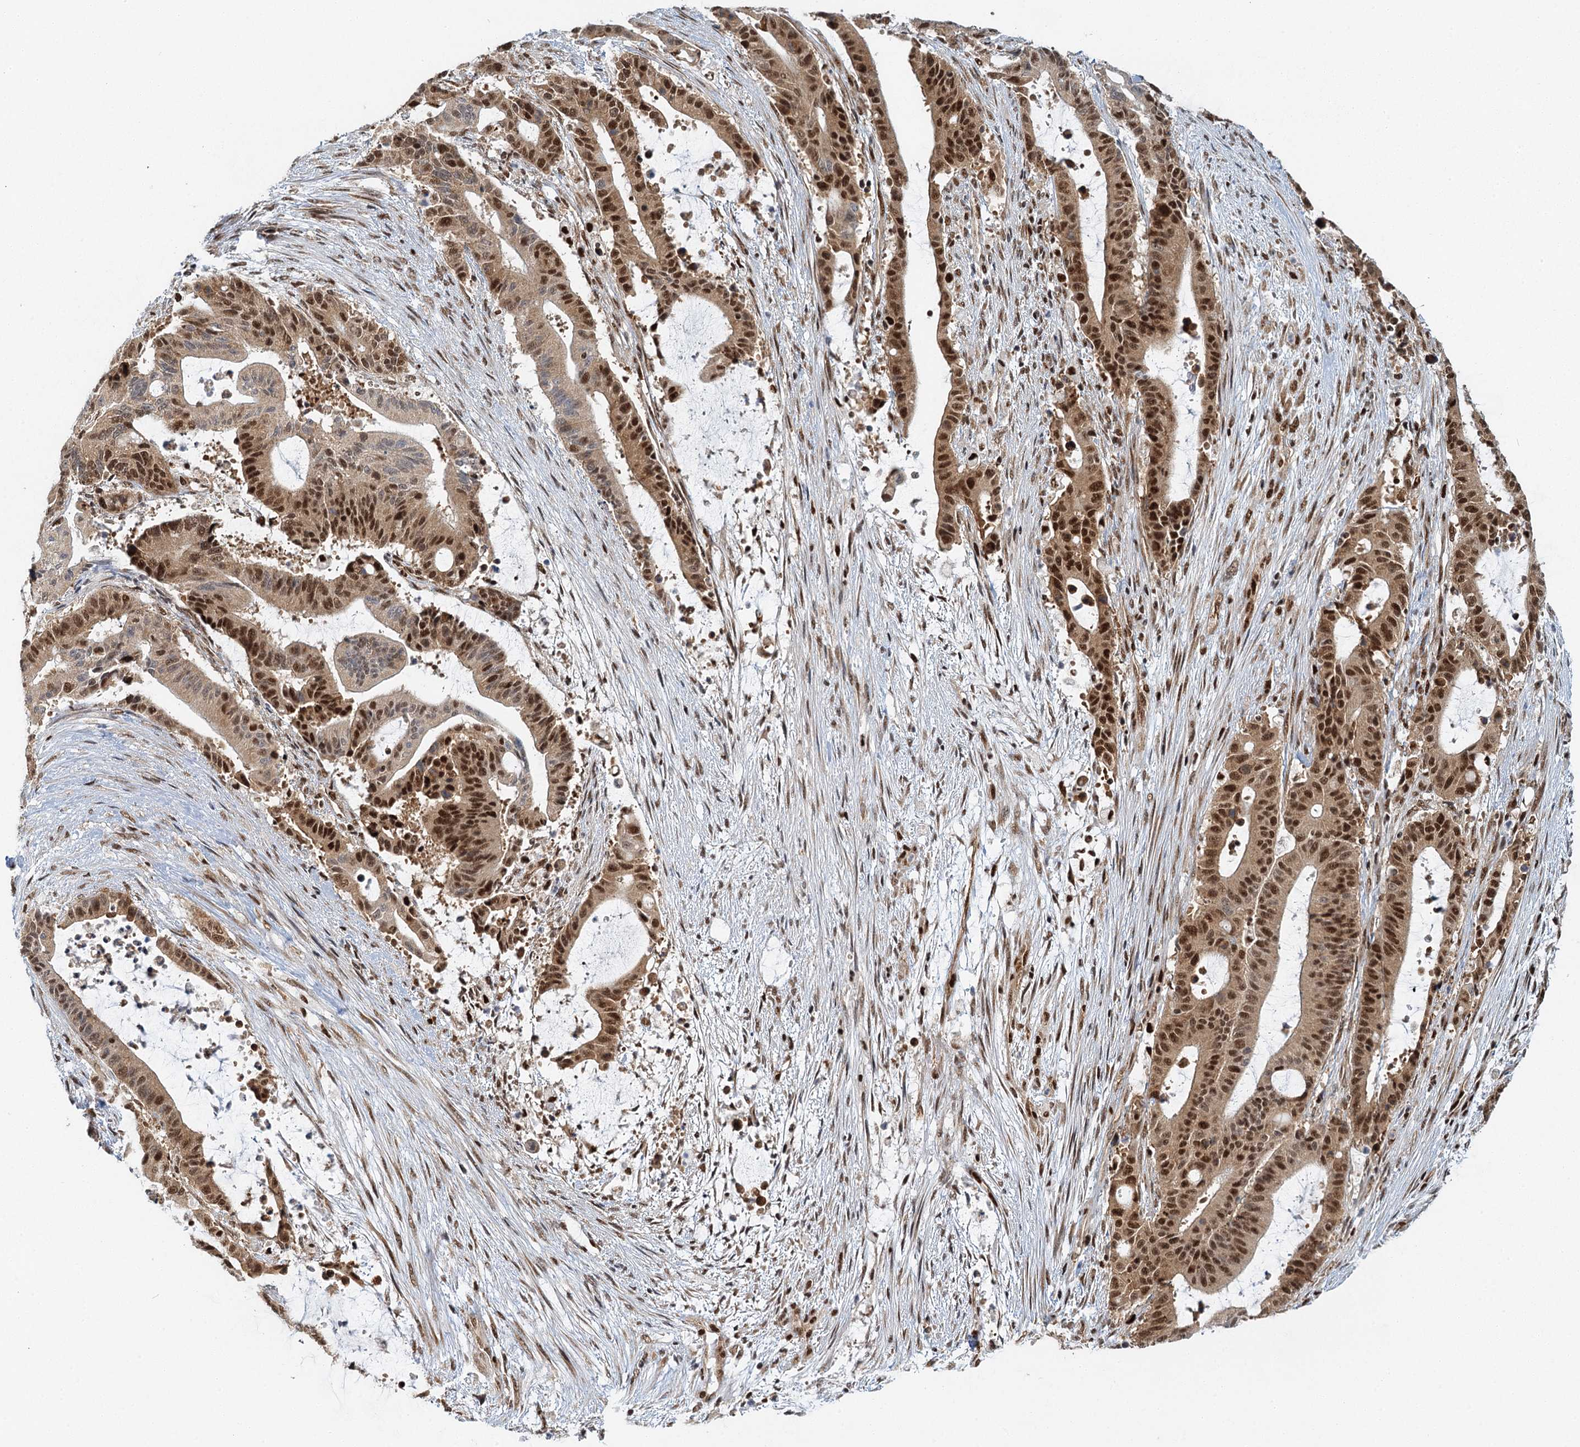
{"staining": {"intensity": "strong", "quantity": ">75%", "location": "nuclear"}, "tissue": "liver cancer", "cell_type": "Tumor cells", "image_type": "cancer", "snomed": [{"axis": "morphology", "description": "Normal tissue, NOS"}, {"axis": "morphology", "description": "Cholangiocarcinoma"}, {"axis": "topography", "description": "Liver"}, {"axis": "topography", "description": "Peripheral nerve tissue"}], "caption": "This photomicrograph reveals immunohistochemistry staining of liver cancer, with high strong nuclear positivity in about >75% of tumor cells.", "gene": "GPATCH11", "patient": {"sex": "female", "age": 73}}